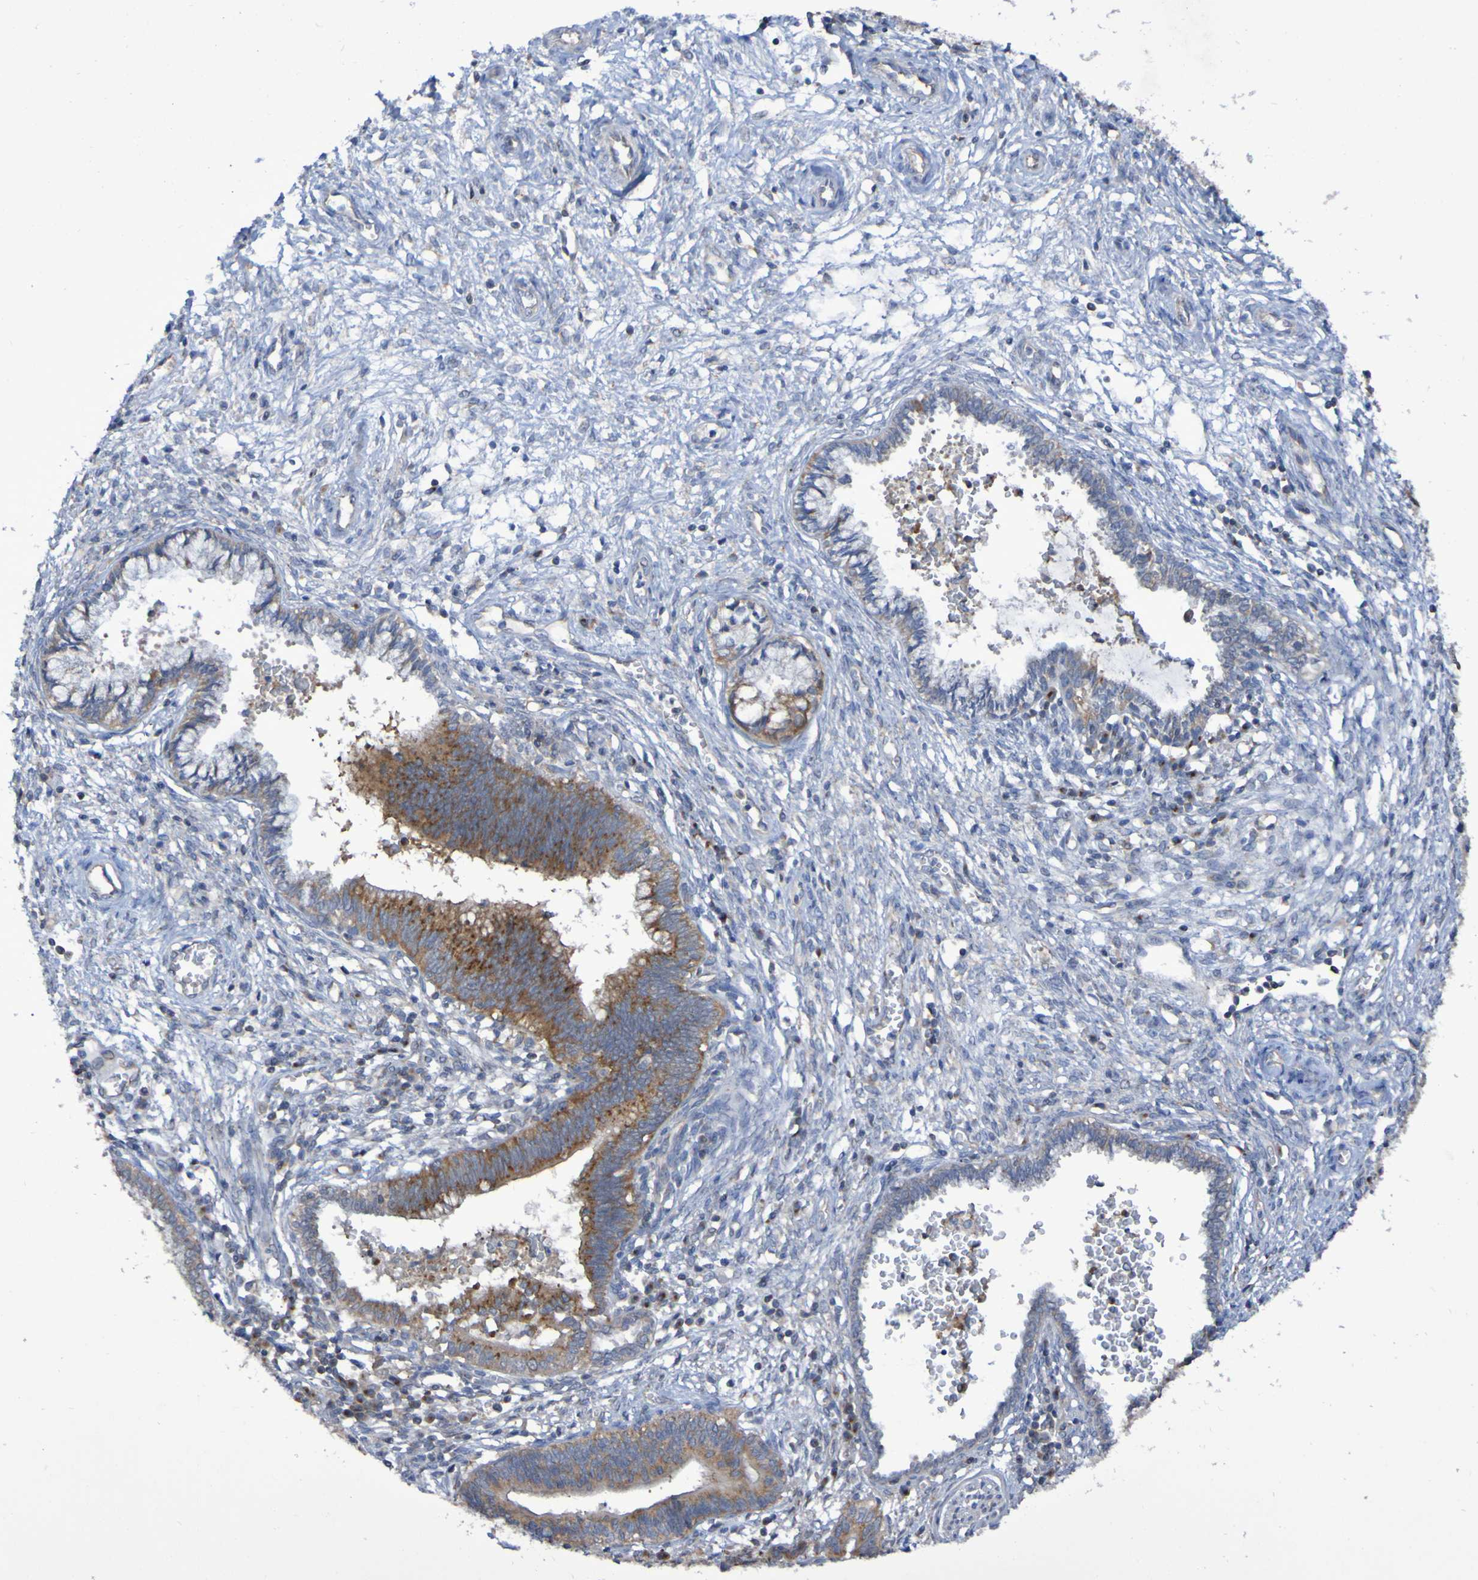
{"staining": {"intensity": "moderate", "quantity": ">75%", "location": "cytoplasmic/membranous"}, "tissue": "cervical cancer", "cell_type": "Tumor cells", "image_type": "cancer", "snomed": [{"axis": "morphology", "description": "Adenocarcinoma, NOS"}, {"axis": "topography", "description": "Cervix"}], "caption": "The immunohistochemical stain labels moderate cytoplasmic/membranous positivity in tumor cells of cervical cancer (adenocarcinoma) tissue.", "gene": "LMBRD2", "patient": {"sex": "female", "age": 44}}